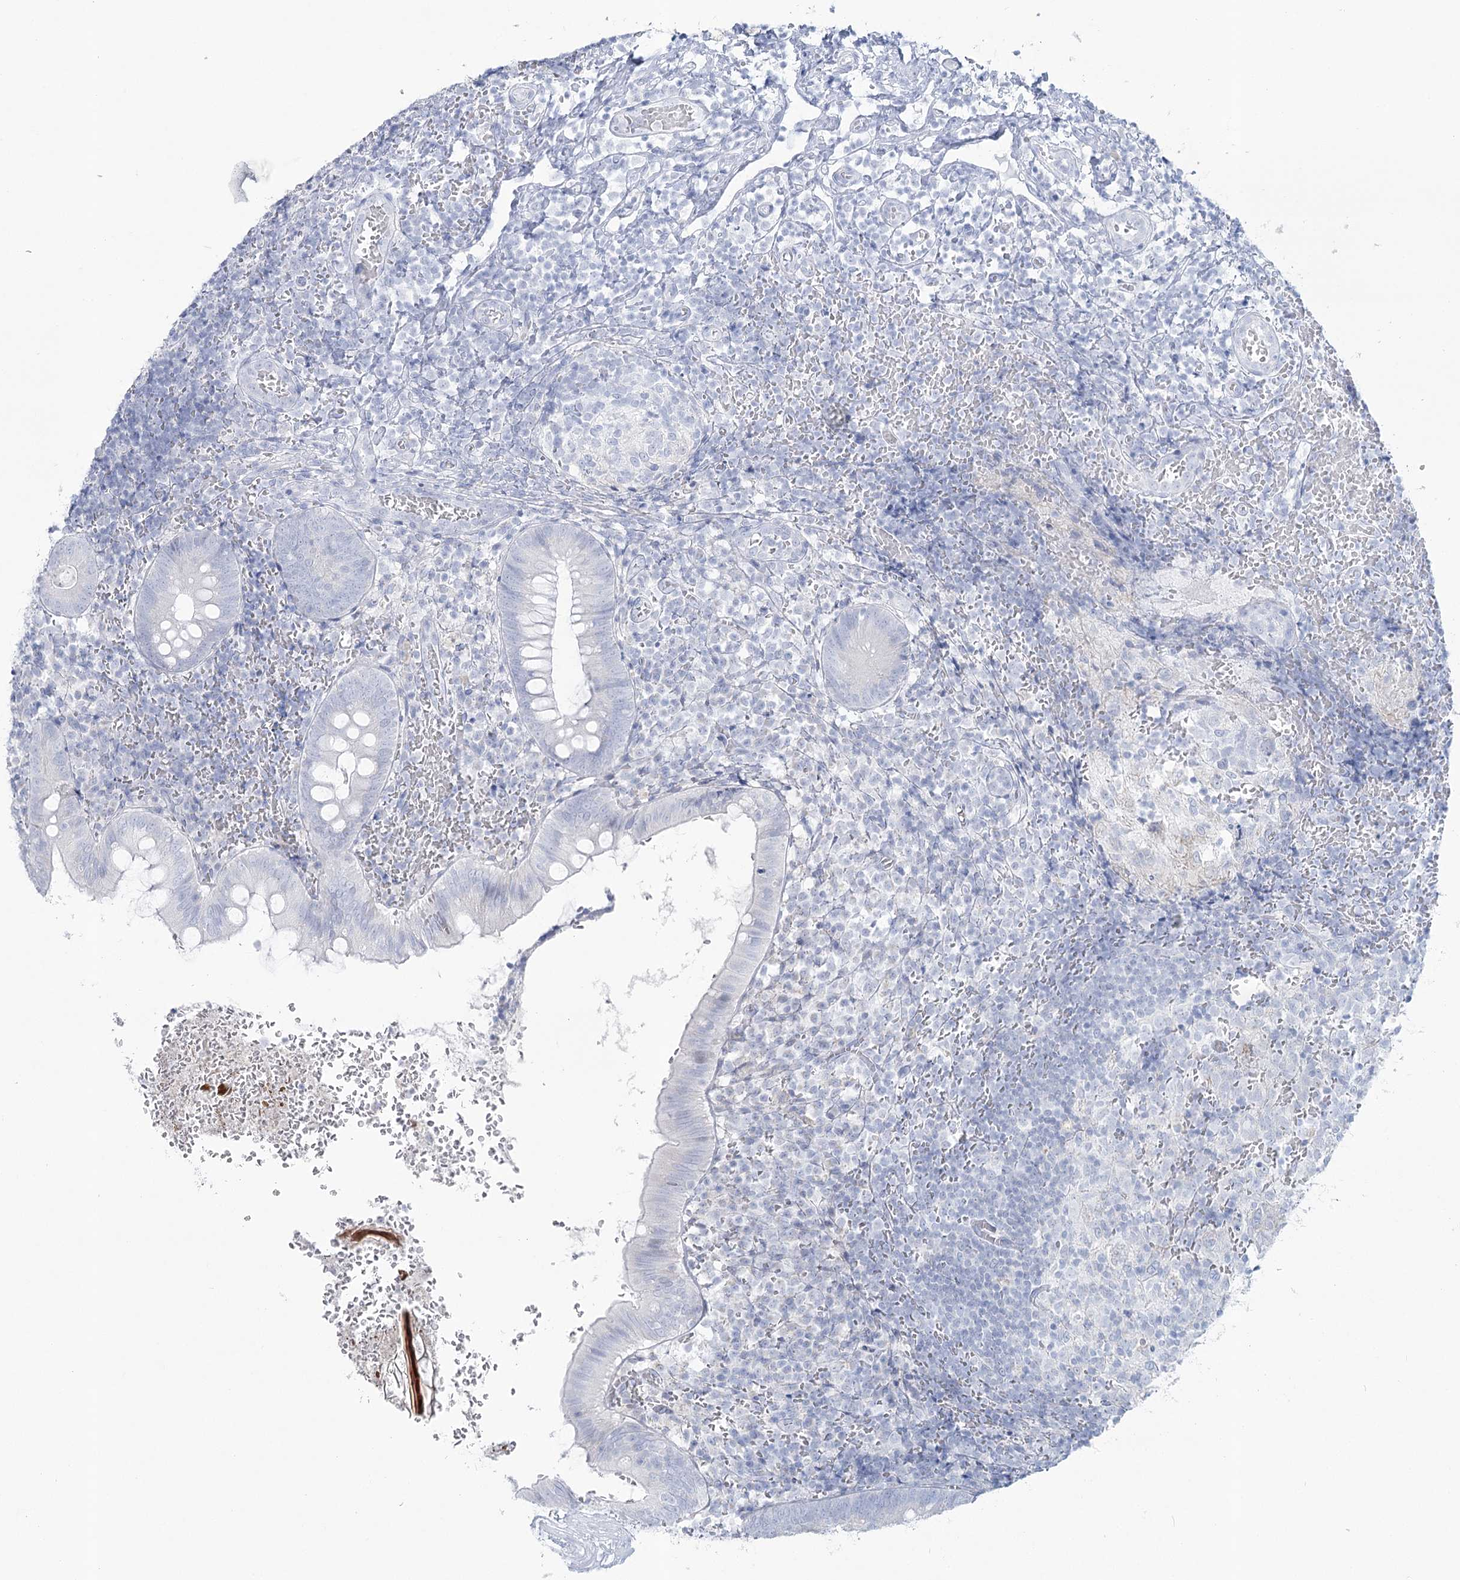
{"staining": {"intensity": "negative", "quantity": "none", "location": "none"}, "tissue": "appendix", "cell_type": "Glandular cells", "image_type": "normal", "snomed": [{"axis": "morphology", "description": "Normal tissue, NOS"}, {"axis": "topography", "description": "Appendix"}], "caption": "An IHC histopathology image of benign appendix is shown. There is no staining in glandular cells of appendix.", "gene": "ZNF843", "patient": {"sex": "male", "age": 8}}